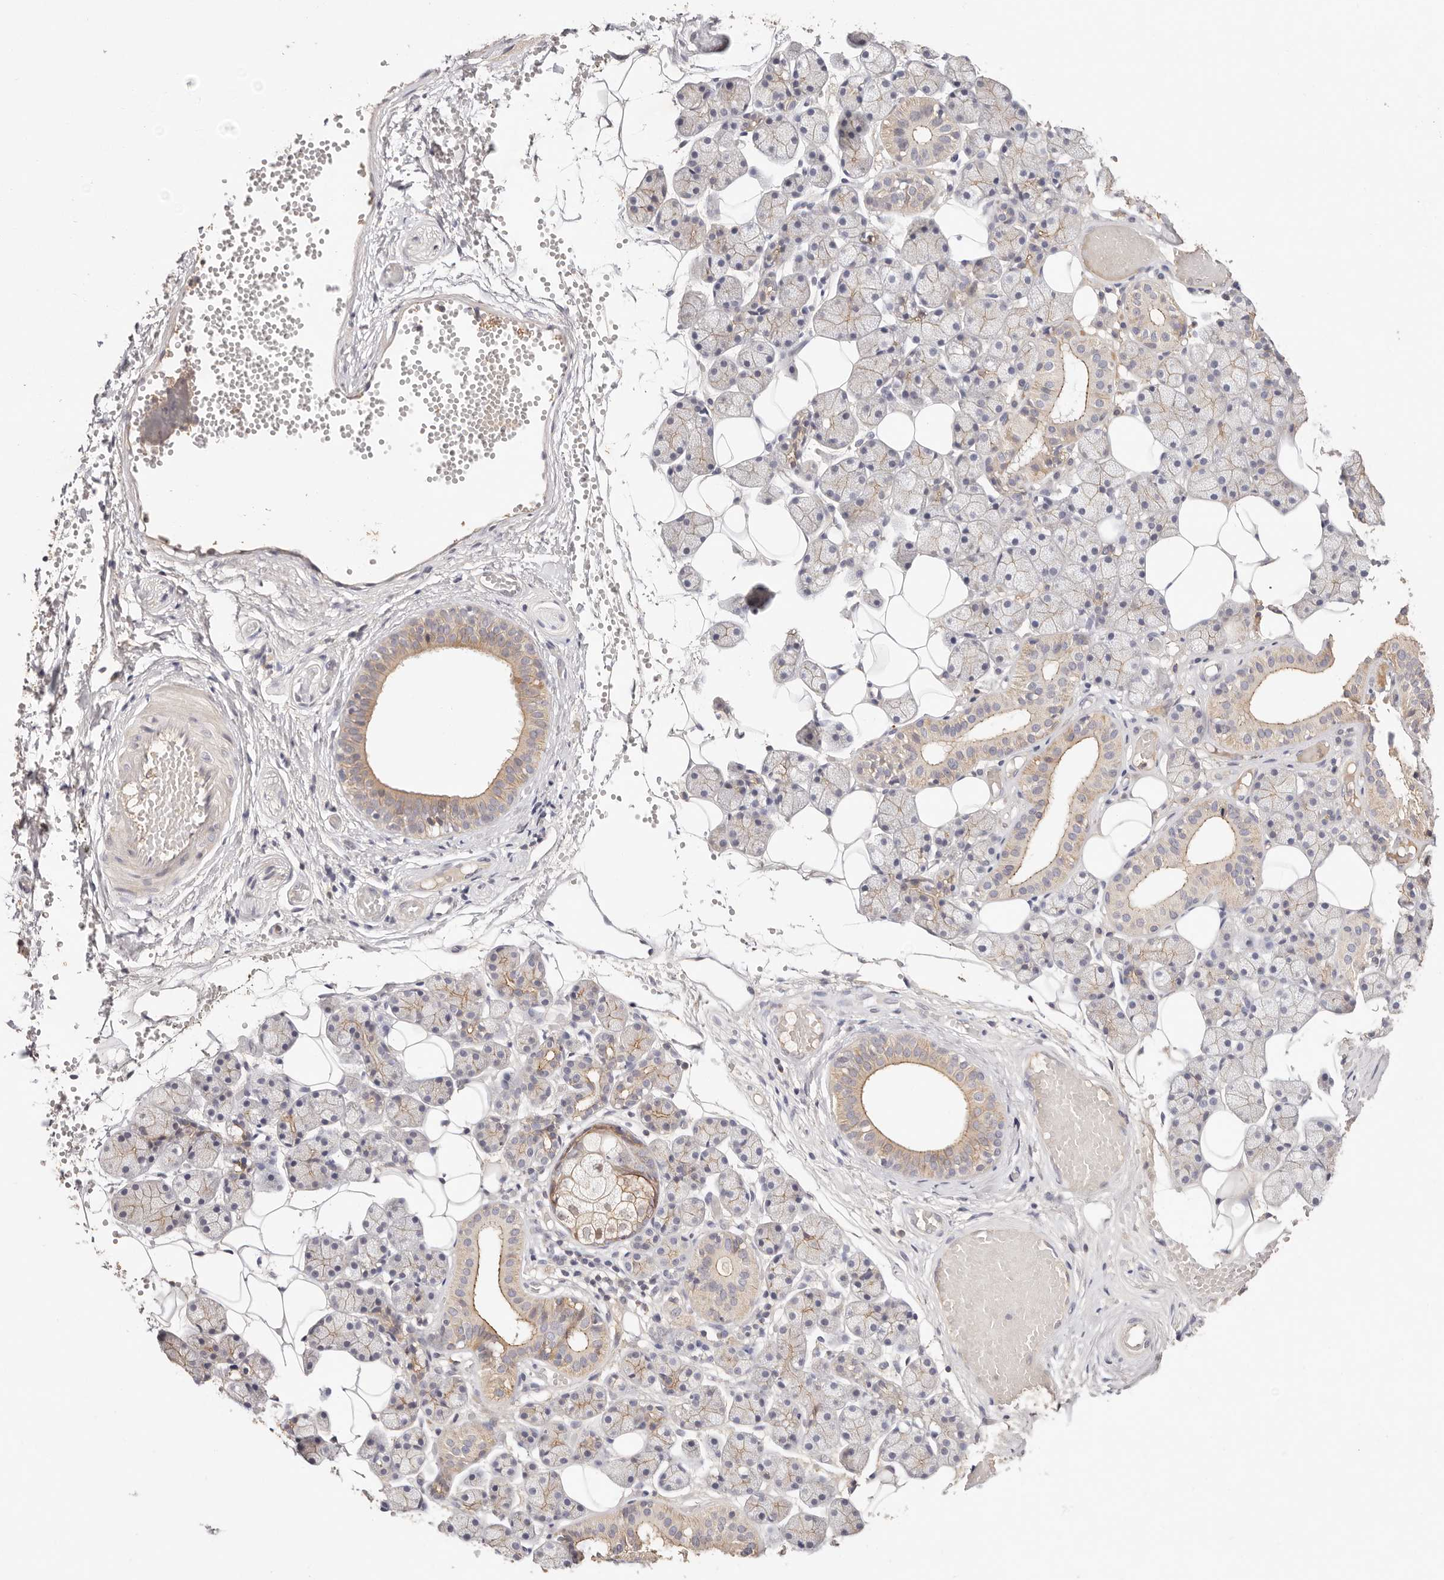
{"staining": {"intensity": "moderate", "quantity": "<25%", "location": "cytoplasmic/membranous"}, "tissue": "salivary gland", "cell_type": "Glandular cells", "image_type": "normal", "snomed": [{"axis": "morphology", "description": "Normal tissue, NOS"}, {"axis": "topography", "description": "Salivary gland"}], "caption": "DAB (3,3'-diaminobenzidine) immunohistochemical staining of unremarkable salivary gland shows moderate cytoplasmic/membranous protein positivity in about <25% of glandular cells.", "gene": "CXADR", "patient": {"sex": "female", "age": 33}}